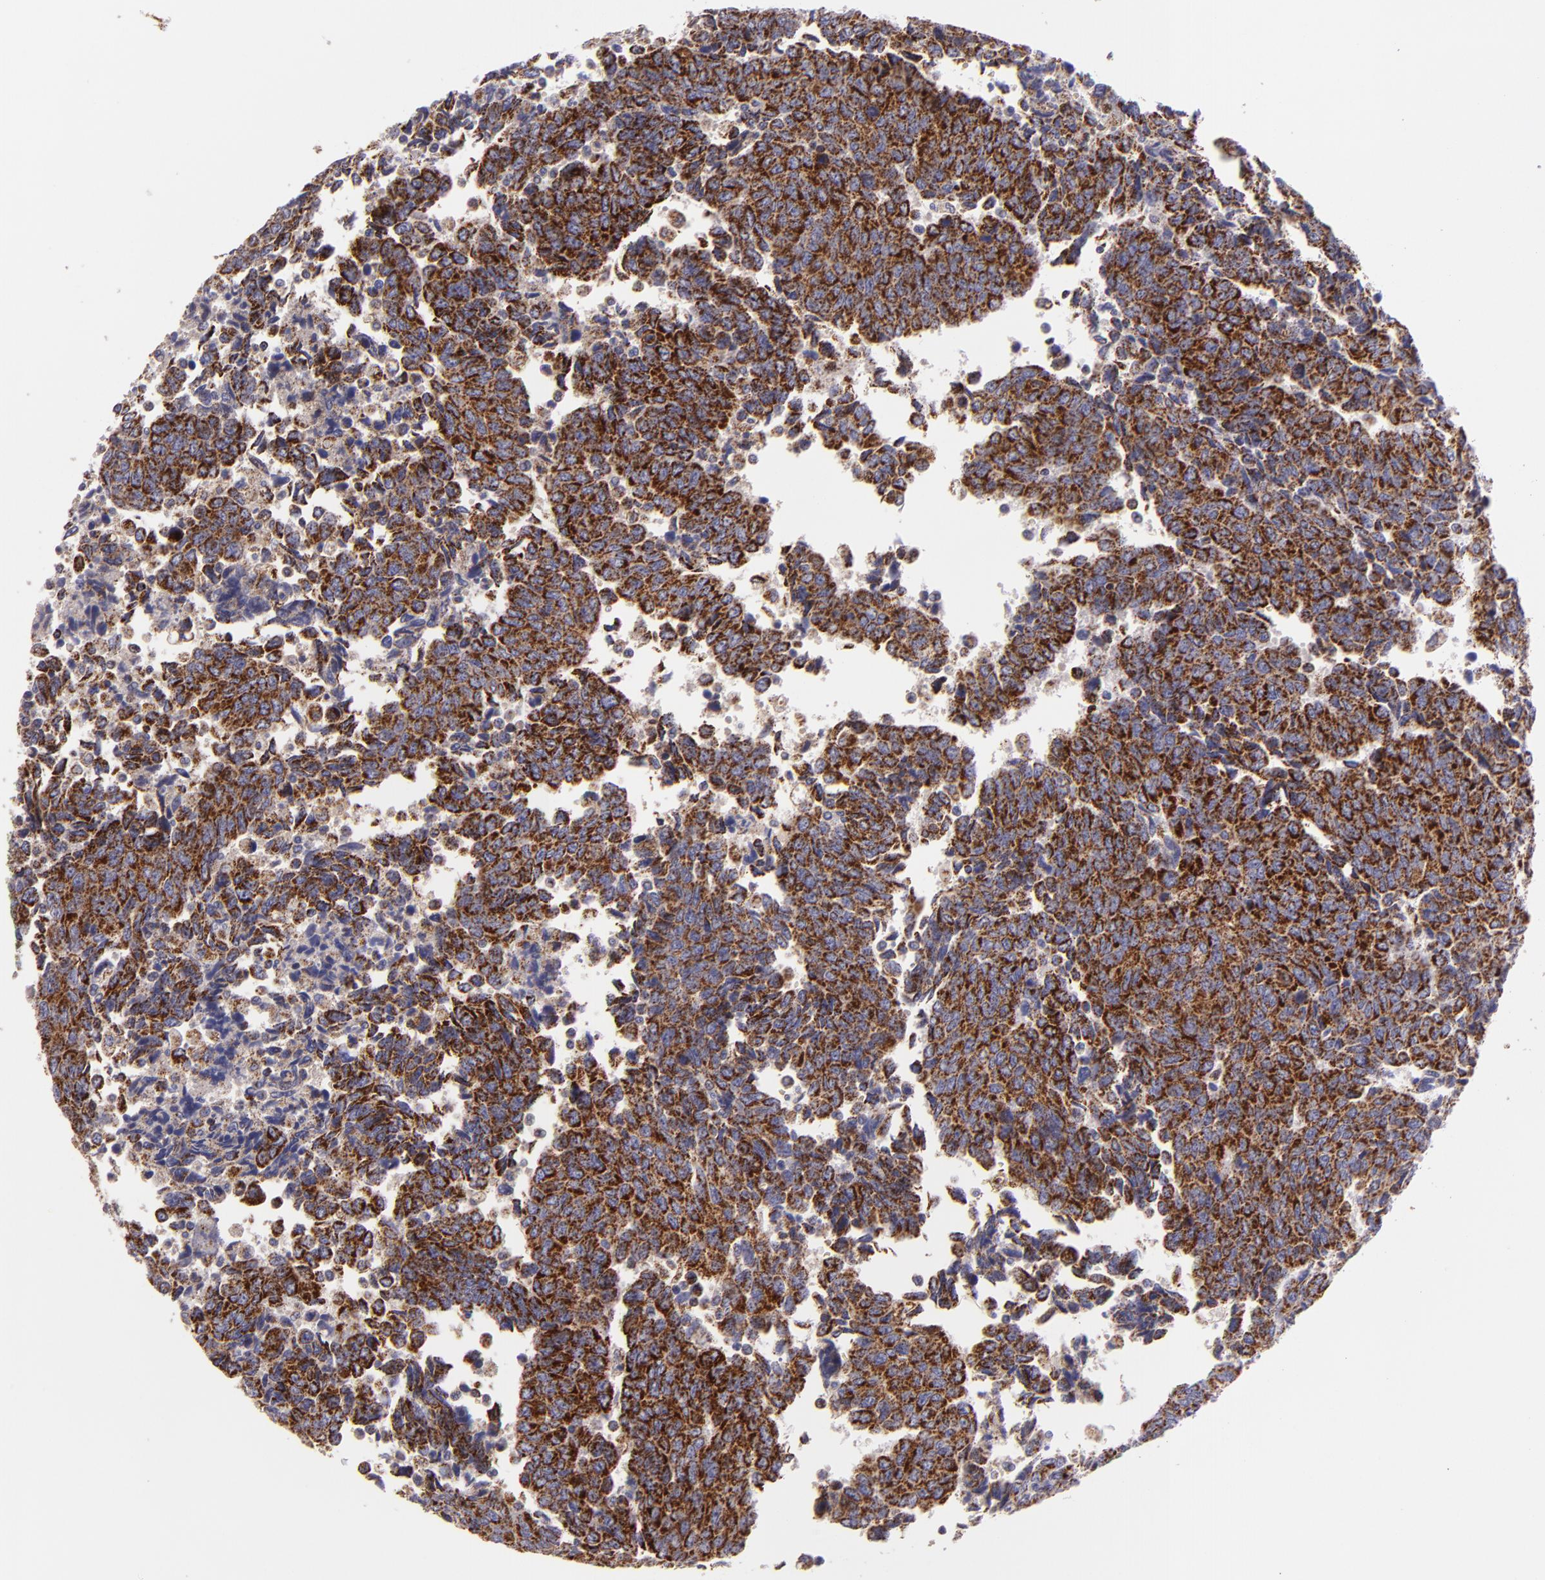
{"staining": {"intensity": "strong", "quantity": ">75%", "location": "cytoplasmic/membranous"}, "tissue": "urothelial cancer", "cell_type": "Tumor cells", "image_type": "cancer", "snomed": [{"axis": "morphology", "description": "Urothelial carcinoma, High grade"}, {"axis": "topography", "description": "Urinary bladder"}], "caption": "There is high levels of strong cytoplasmic/membranous staining in tumor cells of high-grade urothelial carcinoma, as demonstrated by immunohistochemical staining (brown color).", "gene": "HSPD1", "patient": {"sex": "male", "age": 86}}